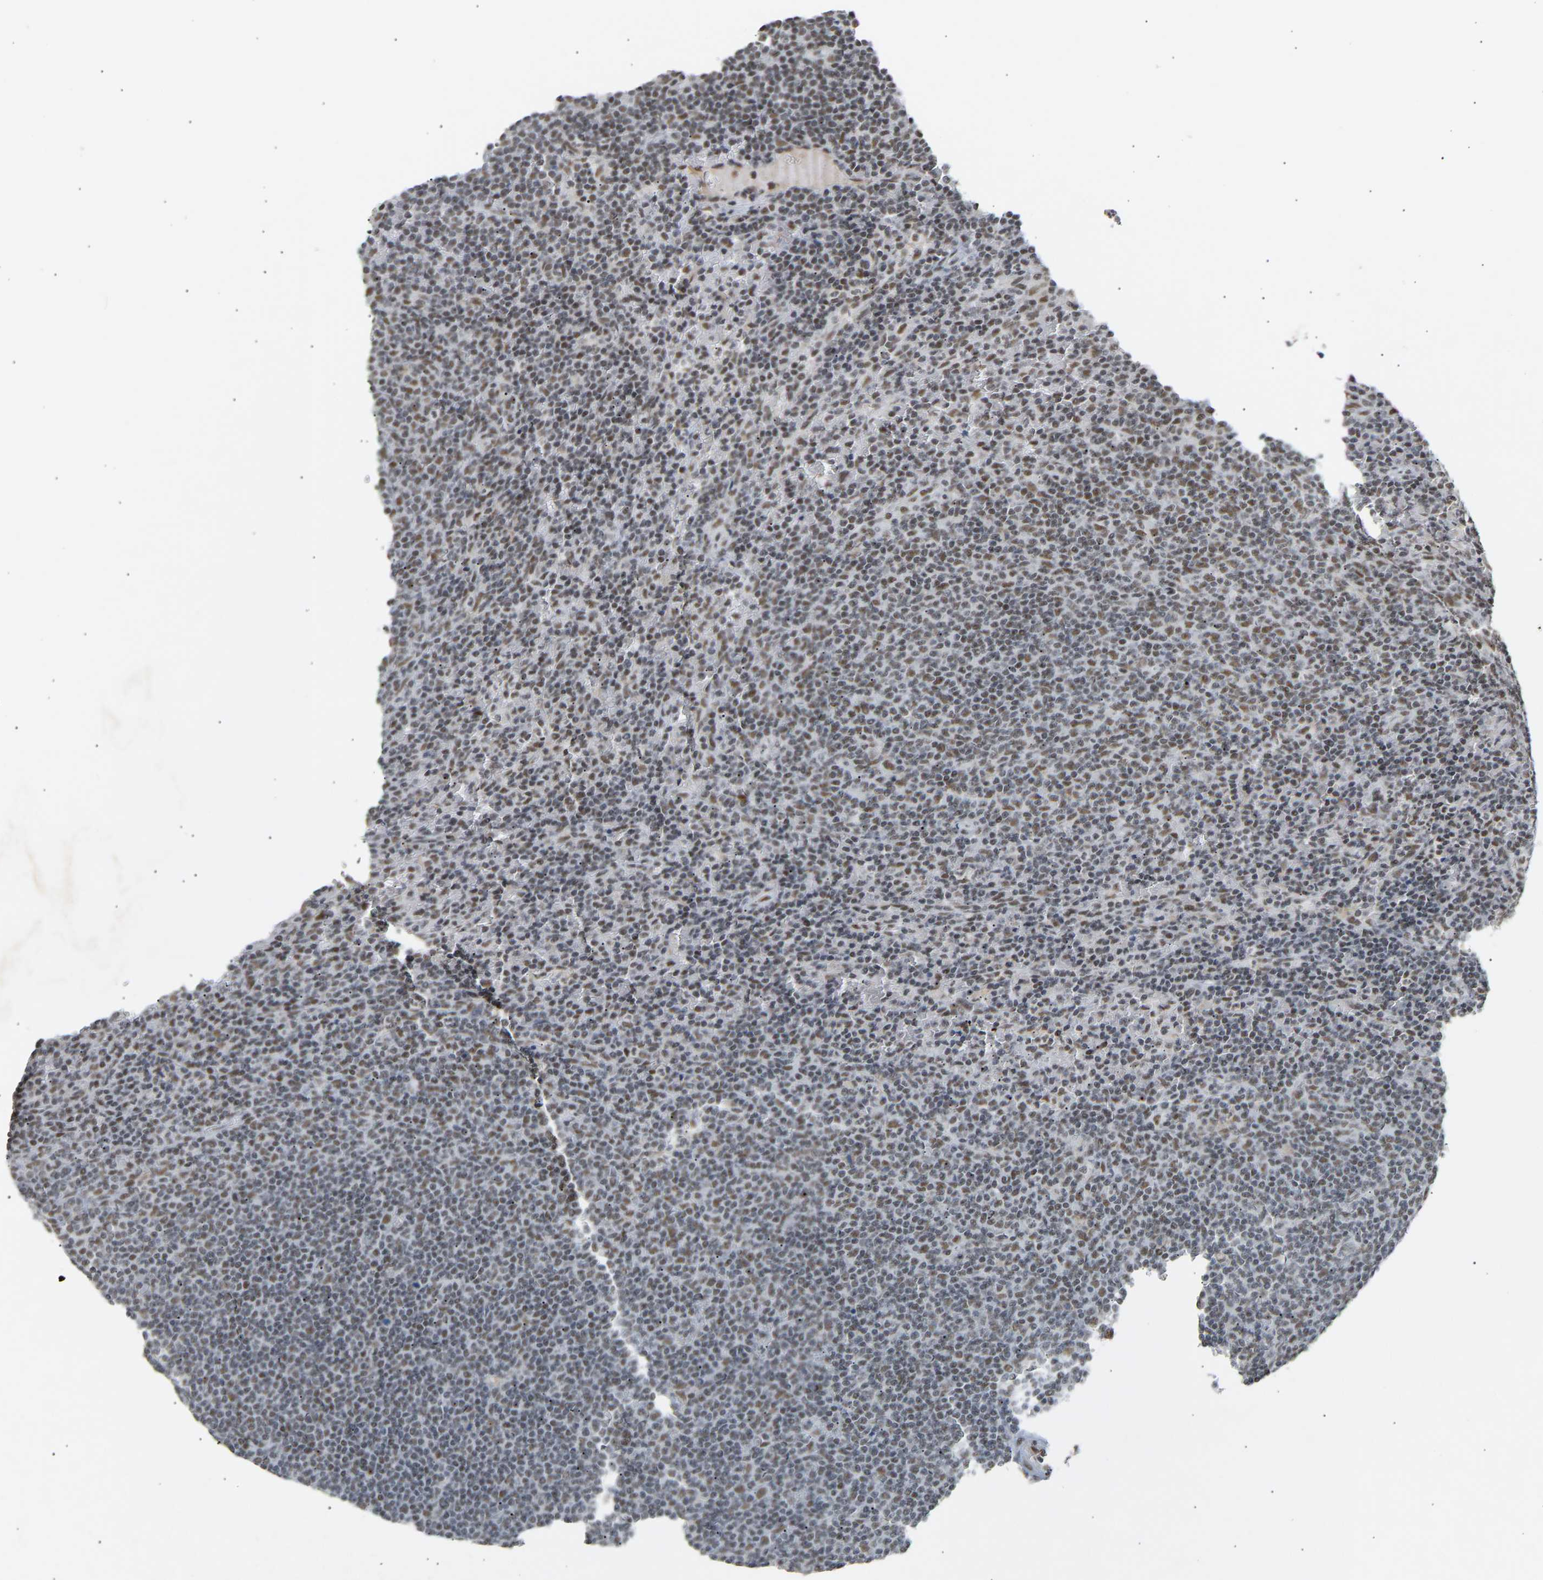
{"staining": {"intensity": "weak", "quantity": "25%-75%", "location": "nuclear"}, "tissue": "lymphoma", "cell_type": "Tumor cells", "image_type": "cancer", "snomed": [{"axis": "morphology", "description": "Malignant lymphoma, non-Hodgkin's type, Low grade"}, {"axis": "topography", "description": "Spleen"}], "caption": "There is low levels of weak nuclear expression in tumor cells of lymphoma, as demonstrated by immunohistochemical staining (brown color).", "gene": "NELFB", "patient": {"sex": "female", "age": 50}}